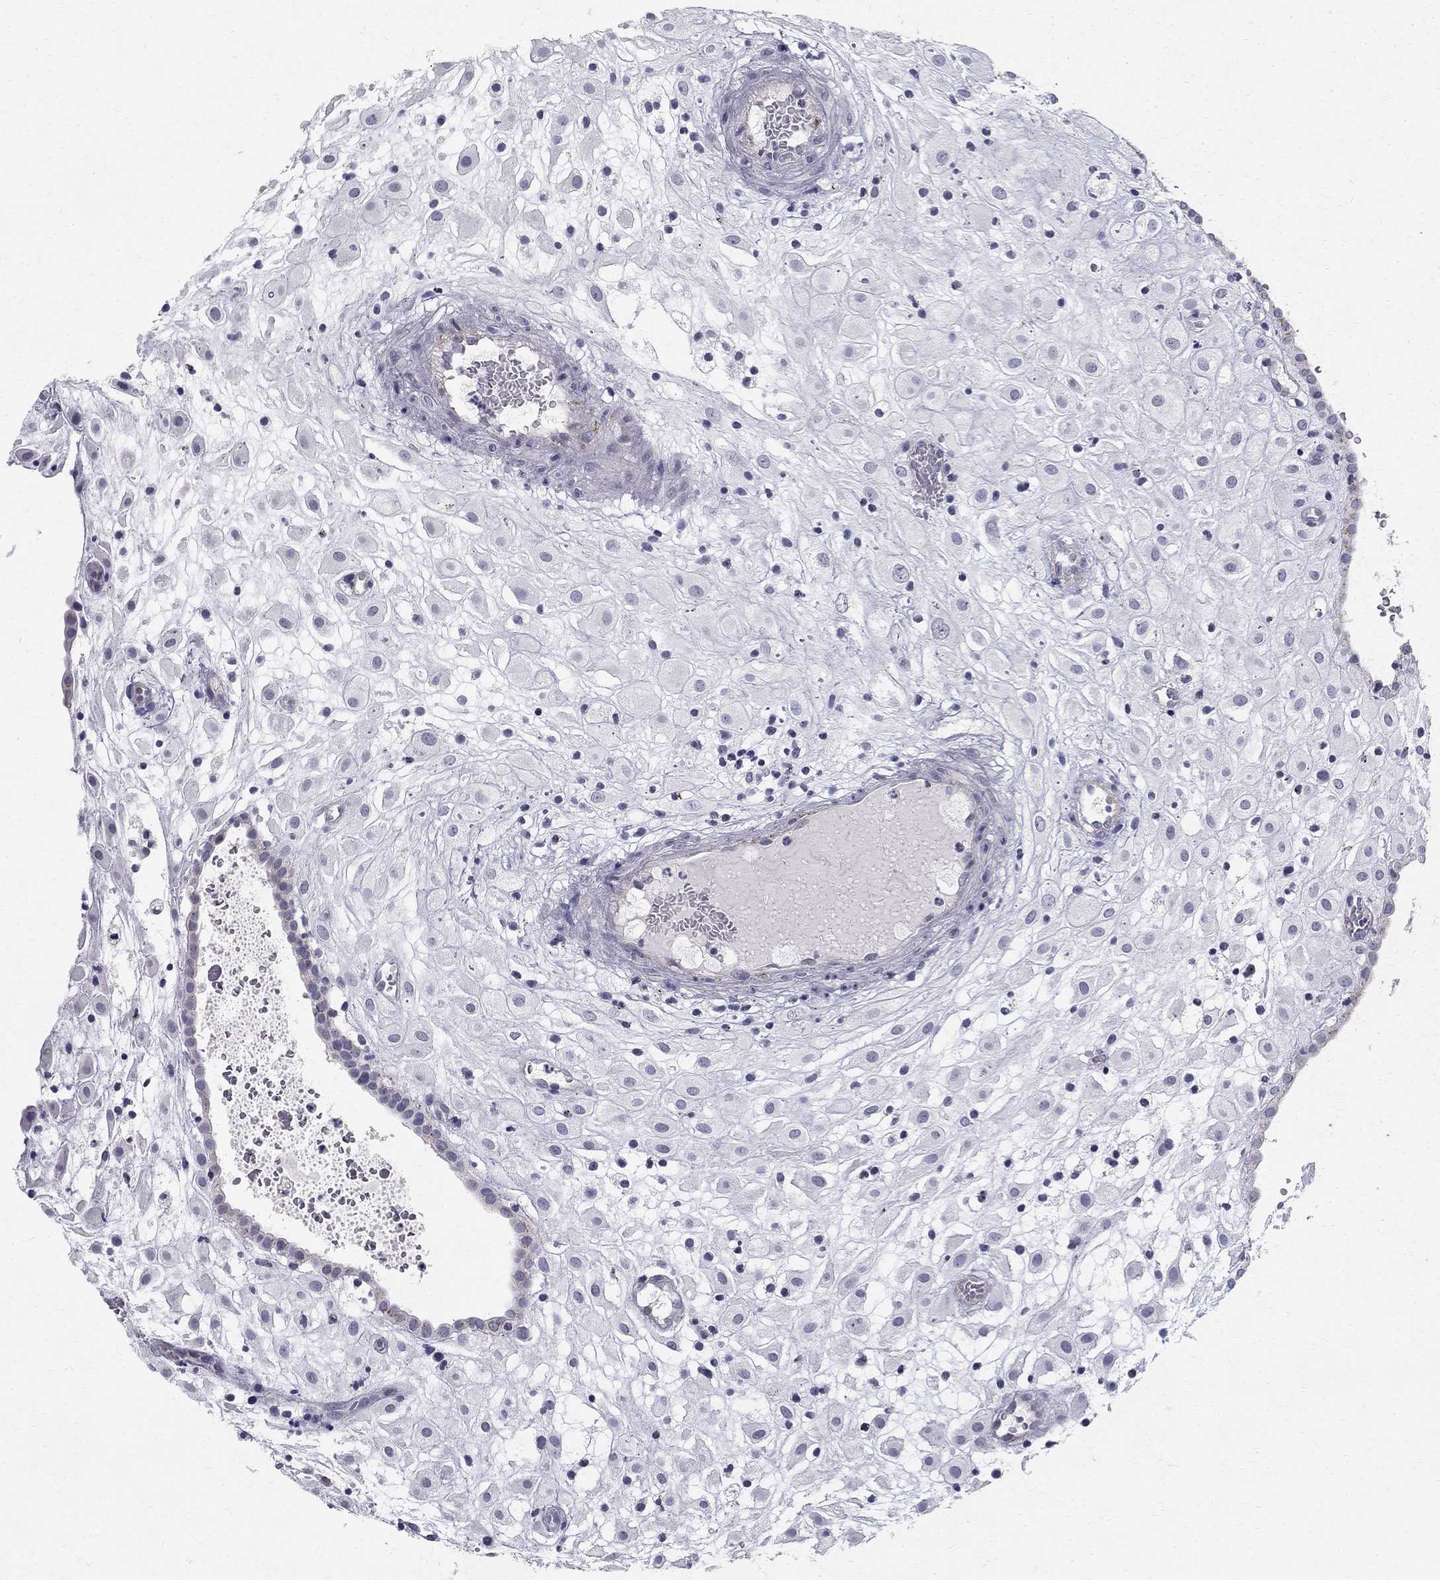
{"staining": {"intensity": "negative", "quantity": "none", "location": "none"}, "tissue": "placenta", "cell_type": "Decidual cells", "image_type": "normal", "snomed": [{"axis": "morphology", "description": "Normal tissue, NOS"}, {"axis": "topography", "description": "Placenta"}], "caption": "Immunohistochemical staining of unremarkable placenta displays no significant expression in decidual cells.", "gene": "CLIC6", "patient": {"sex": "female", "age": 24}}